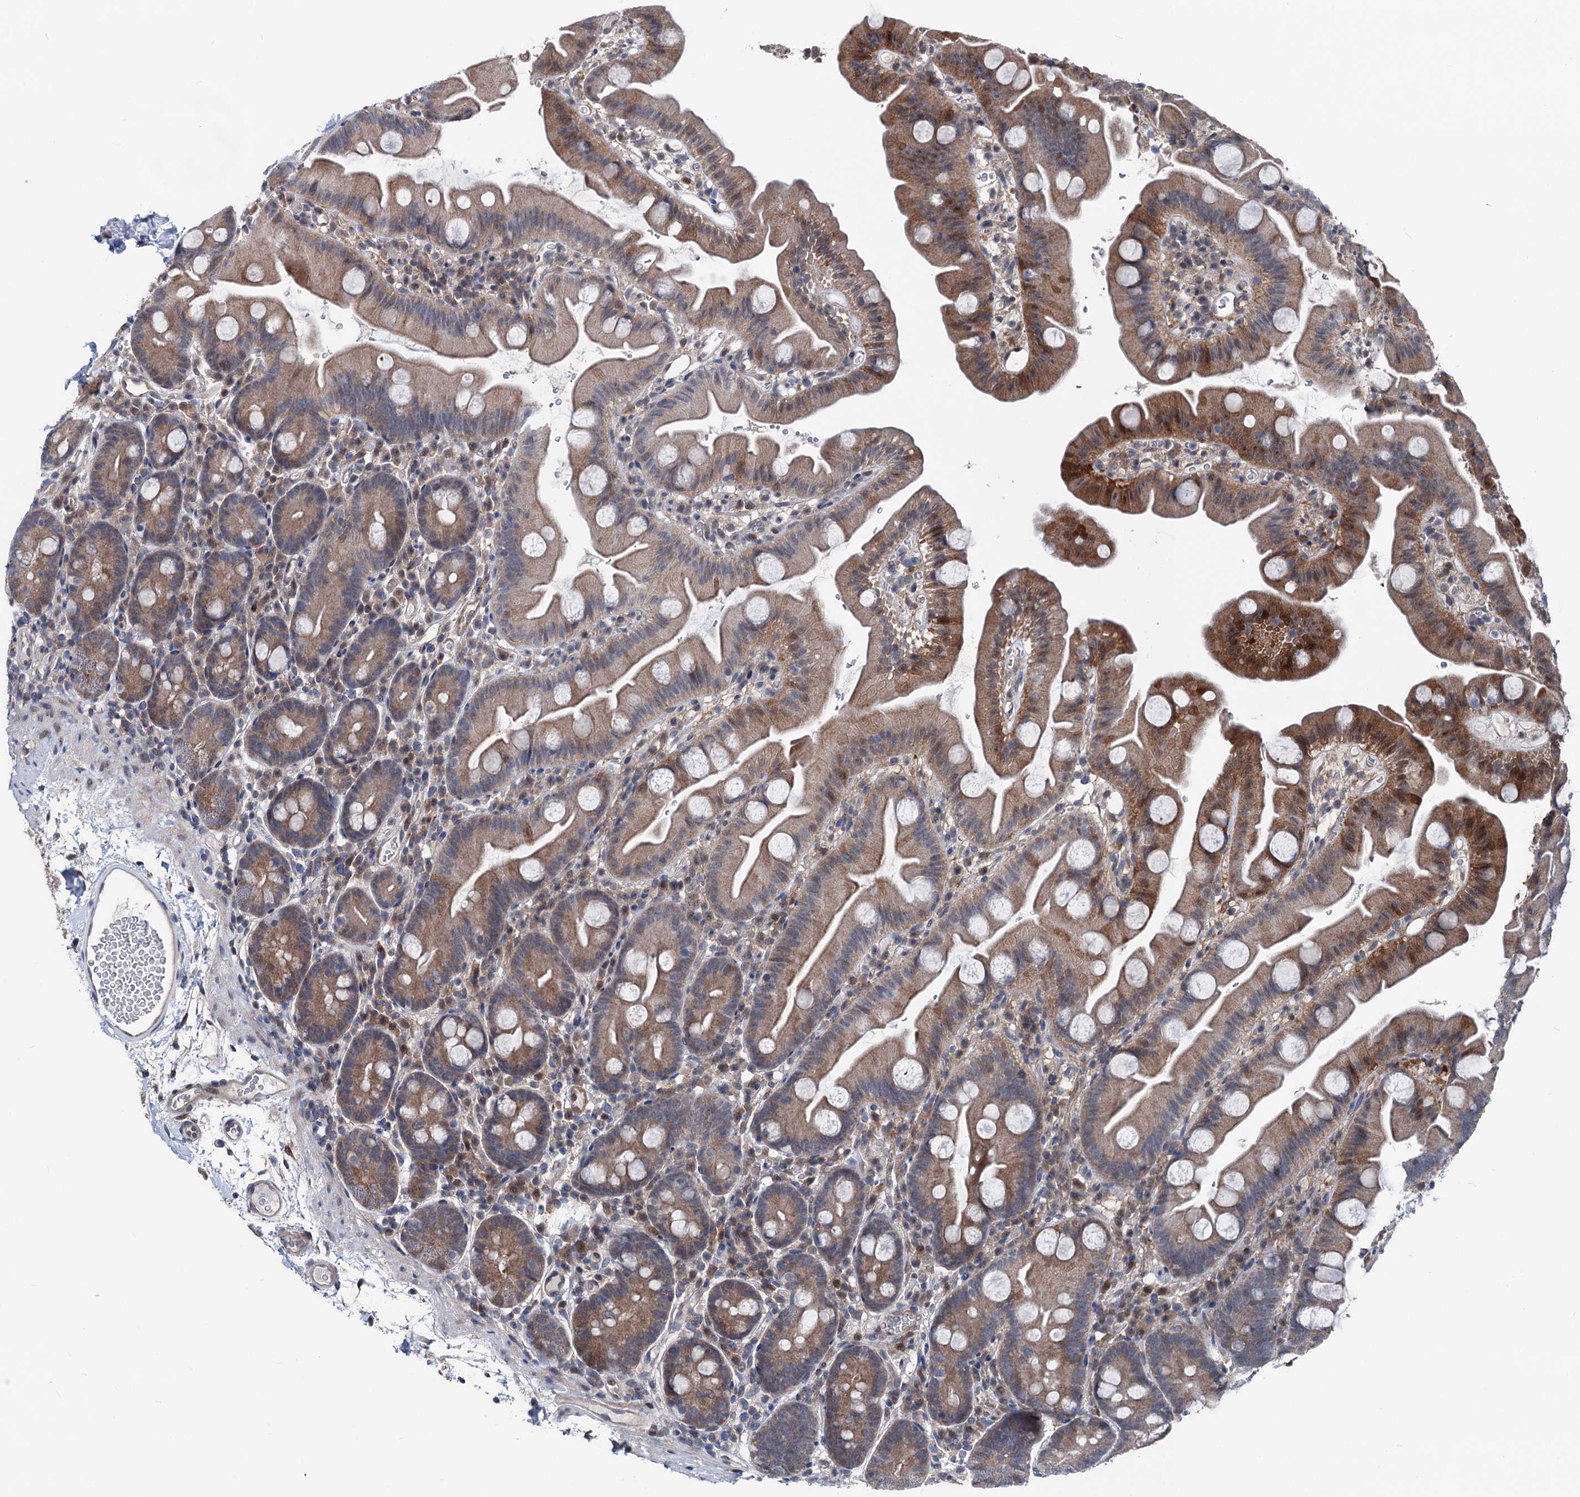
{"staining": {"intensity": "moderate", "quantity": "25%-75%", "location": "cytoplasmic/membranous,nuclear"}, "tissue": "small intestine", "cell_type": "Glandular cells", "image_type": "normal", "snomed": [{"axis": "morphology", "description": "Normal tissue, NOS"}, {"axis": "topography", "description": "Small intestine"}], "caption": "Glandular cells display moderate cytoplasmic/membranous,nuclear positivity in approximately 25%-75% of cells in unremarkable small intestine. The staining was performed using DAB (3,3'-diaminobenzidine) to visualize the protein expression in brown, while the nuclei were stained in blue with hematoxylin (Magnification: 20x).", "gene": "GLO1", "patient": {"sex": "female", "age": 68}}